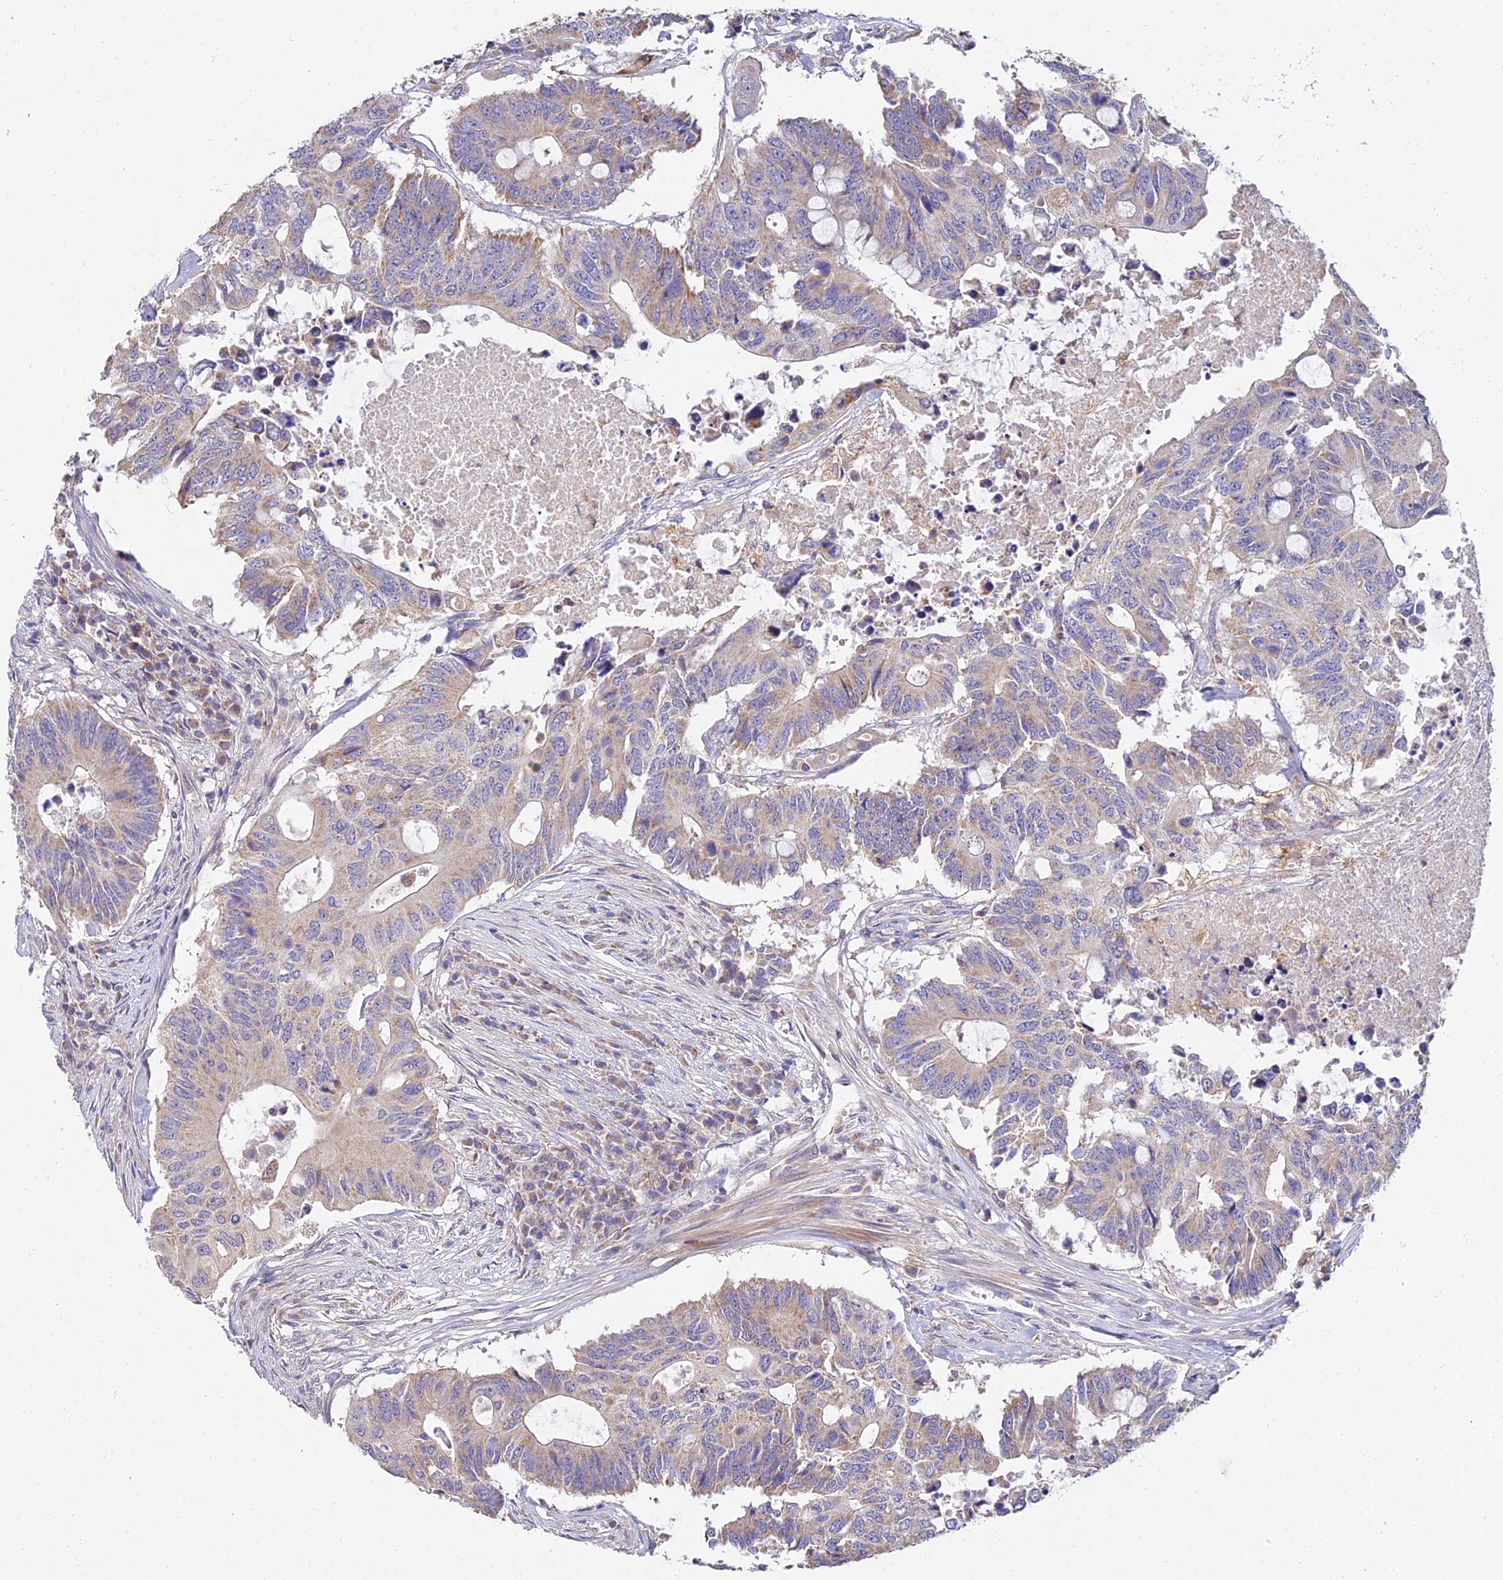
{"staining": {"intensity": "weak", "quantity": "25%-75%", "location": "cytoplasmic/membranous"}, "tissue": "colorectal cancer", "cell_type": "Tumor cells", "image_type": "cancer", "snomed": [{"axis": "morphology", "description": "Adenocarcinoma, NOS"}, {"axis": "topography", "description": "Colon"}], "caption": "Adenocarcinoma (colorectal) stained for a protein (brown) displays weak cytoplasmic/membranous positive staining in about 25%-75% of tumor cells.", "gene": "ARL8B", "patient": {"sex": "male", "age": 71}}